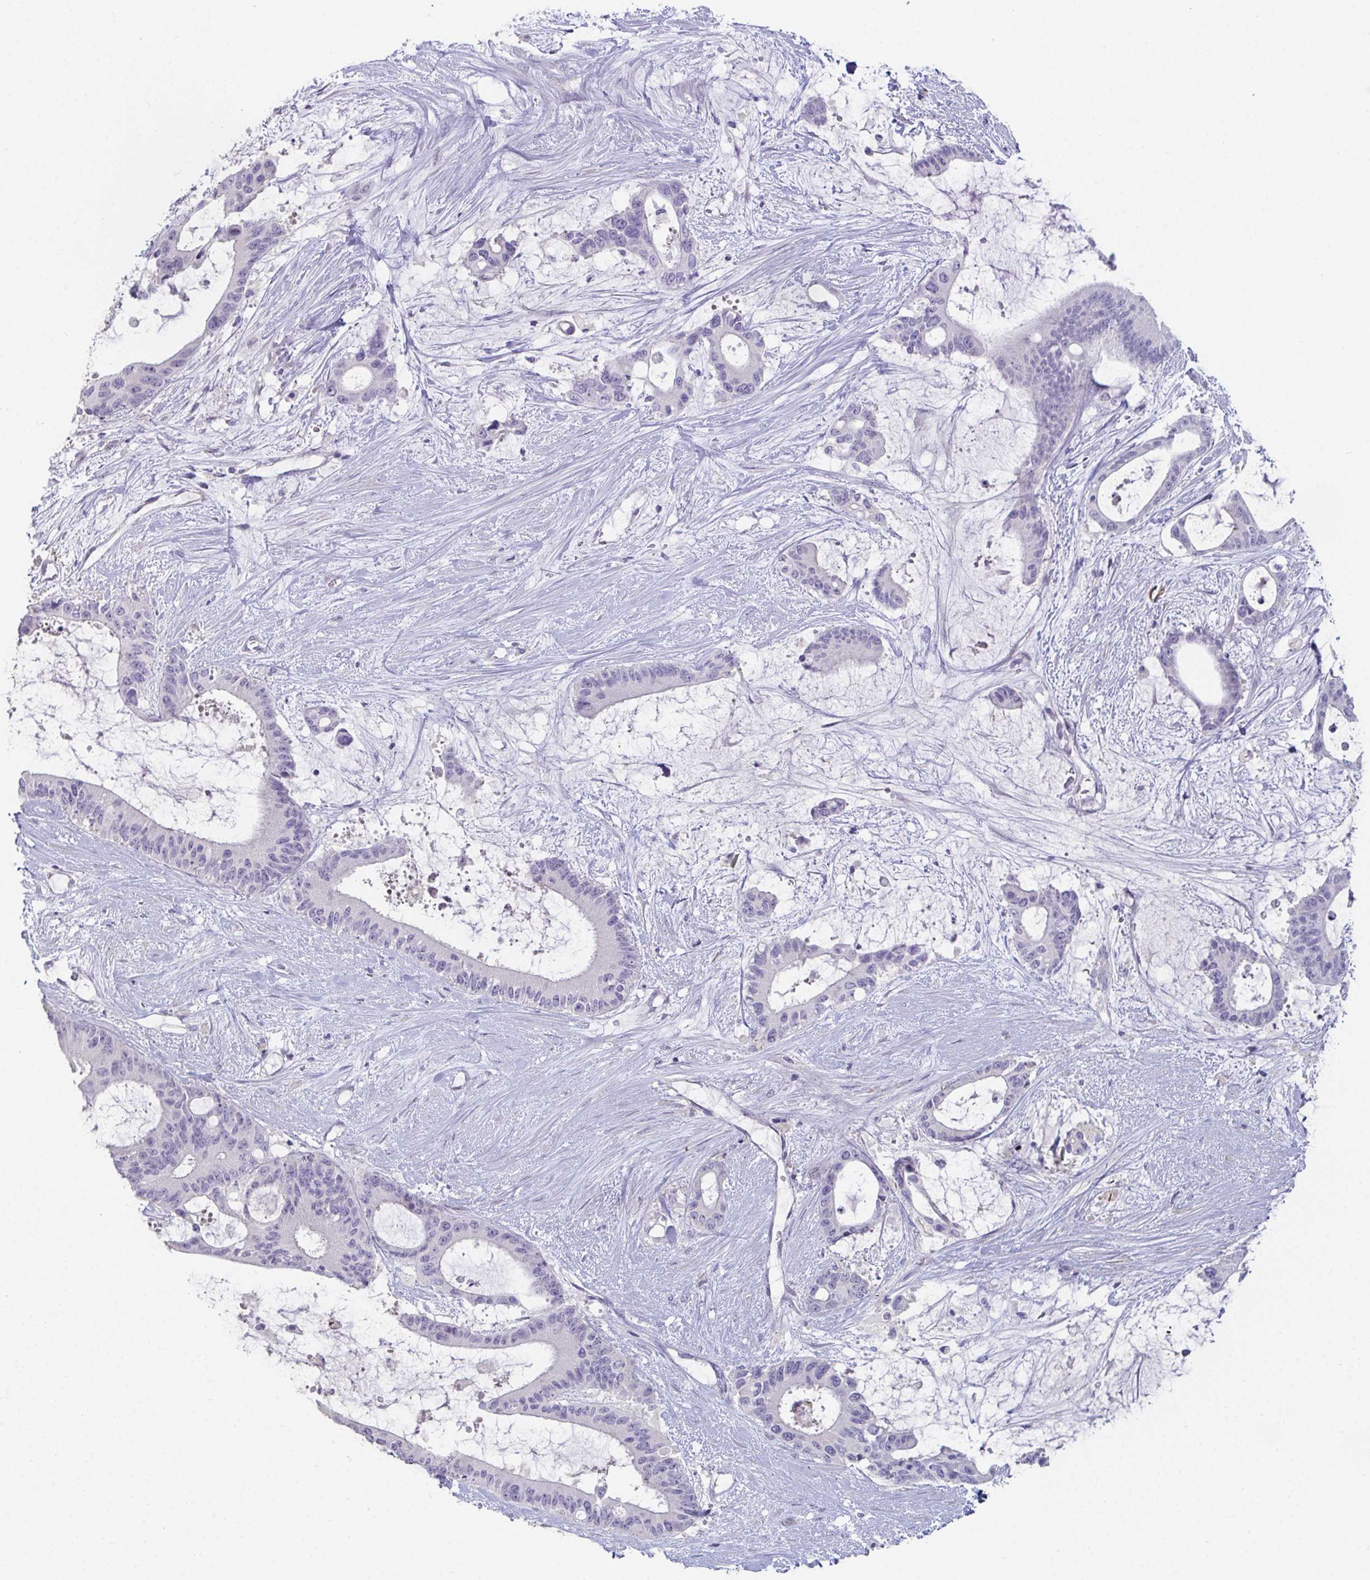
{"staining": {"intensity": "negative", "quantity": "none", "location": "none"}, "tissue": "liver cancer", "cell_type": "Tumor cells", "image_type": "cancer", "snomed": [{"axis": "morphology", "description": "Normal tissue, NOS"}, {"axis": "morphology", "description": "Cholangiocarcinoma"}, {"axis": "topography", "description": "Liver"}, {"axis": "topography", "description": "Peripheral nerve tissue"}], "caption": "DAB immunohistochemical staining of human liver cancer shows no significant expression in tumor cells. (DAB (3,3'-diaminobenzidine) IHC visualized using brightfield microscopy, high magnification).", "gene": "ADAM21", "patient": {"sex": "female", "age": 73}}